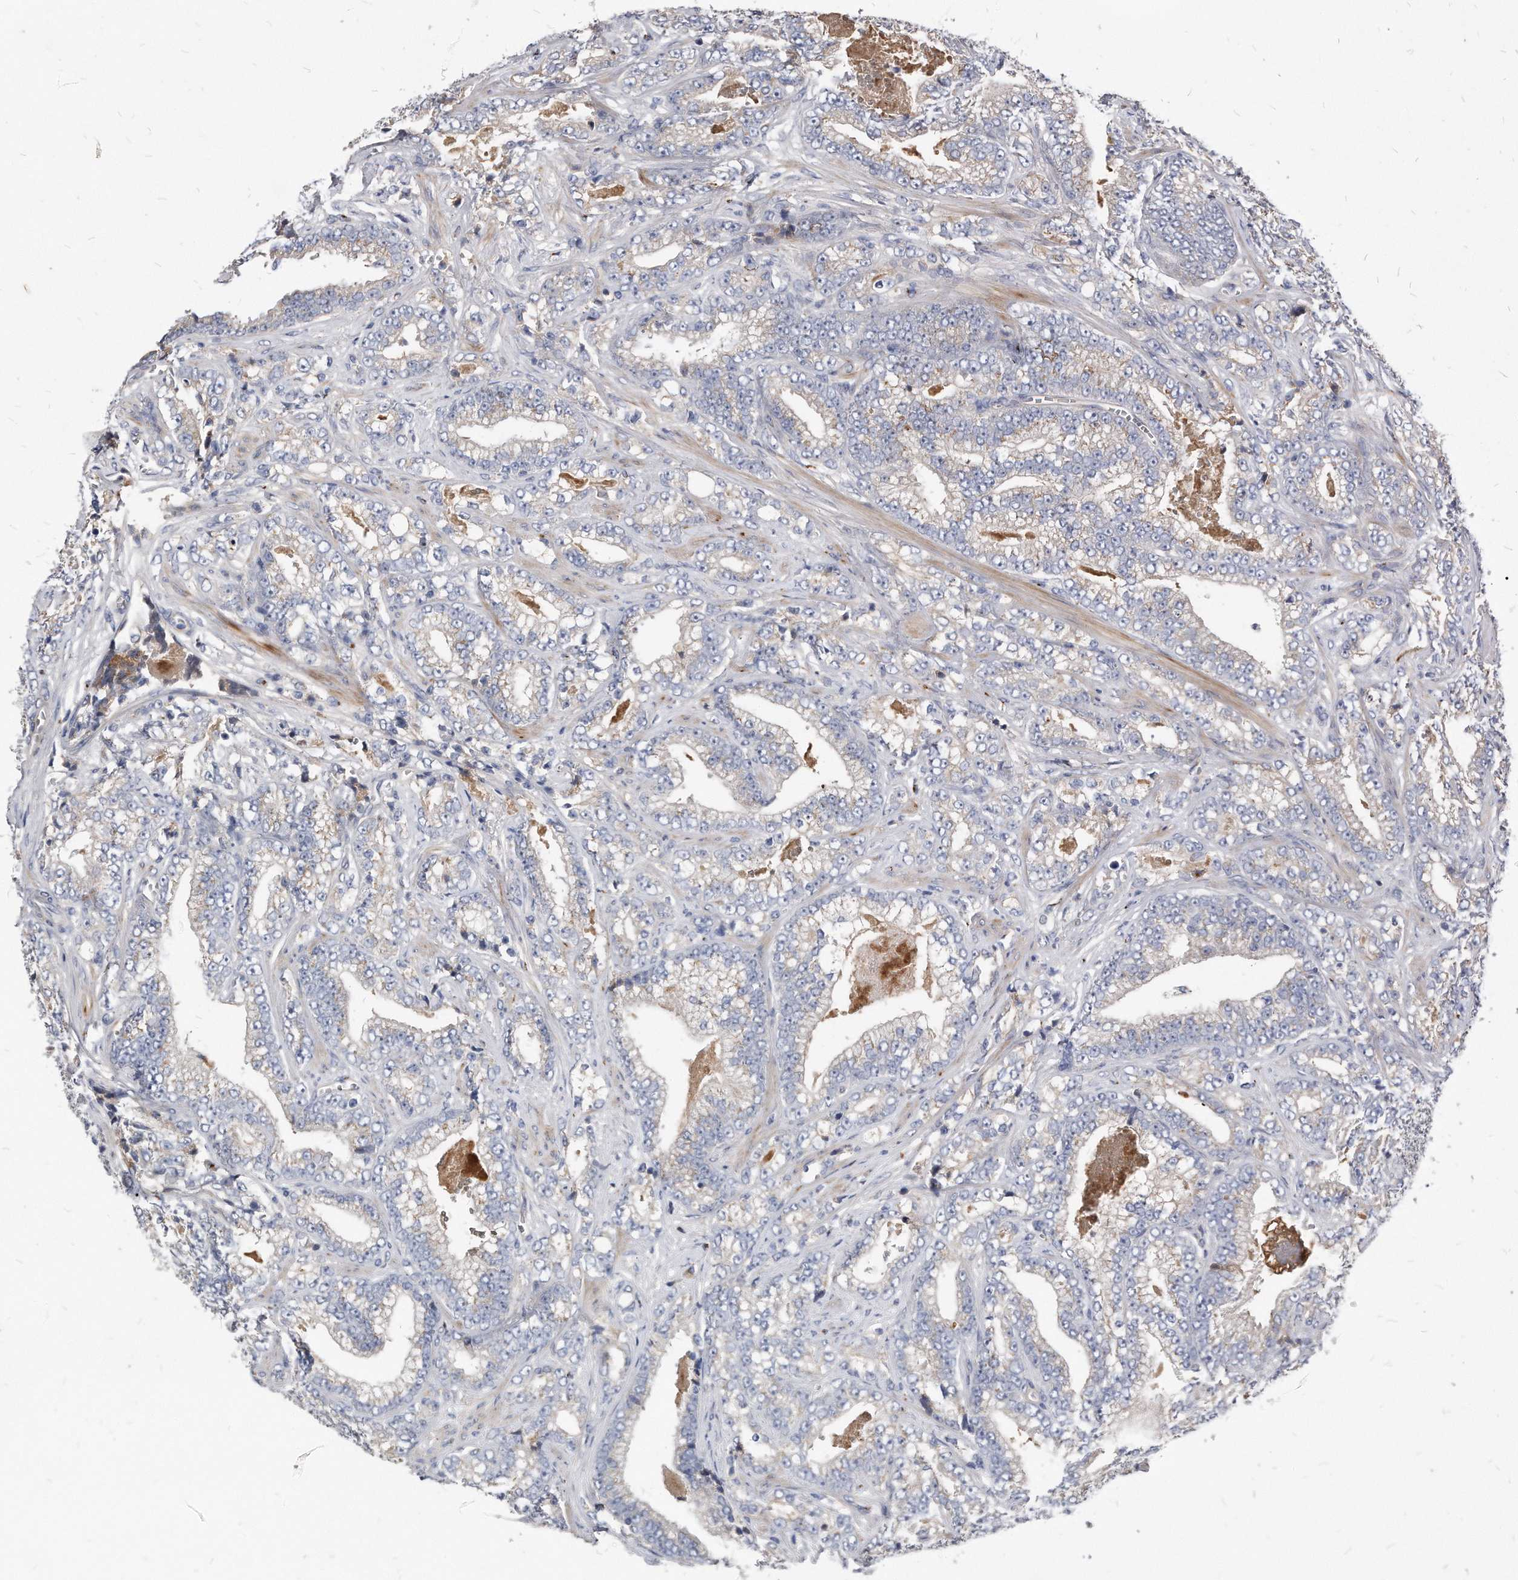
{"staining": {"intensity": "weak", "quantity": "25%-75%", "location": "cytoplasmic/membranous"}, "tissue": "prostate cancer", "cell_type": "Tumor cells", "image_type": "cancer", "snomed": [{"axis": "morphology", "description": "Adenocarcinoma, High grade"}, {"axis": "topography", "description": "Prostate and seminal vesicle, NOS"}], "caption": "Prostate adenocarcinoma (high-grade) tissue shows weak cytoplasmic/membranous expression in about 25%-75% of tumor cells", "gene": "MGAT4A", "patient": {"sex": "male", "age": 67}}